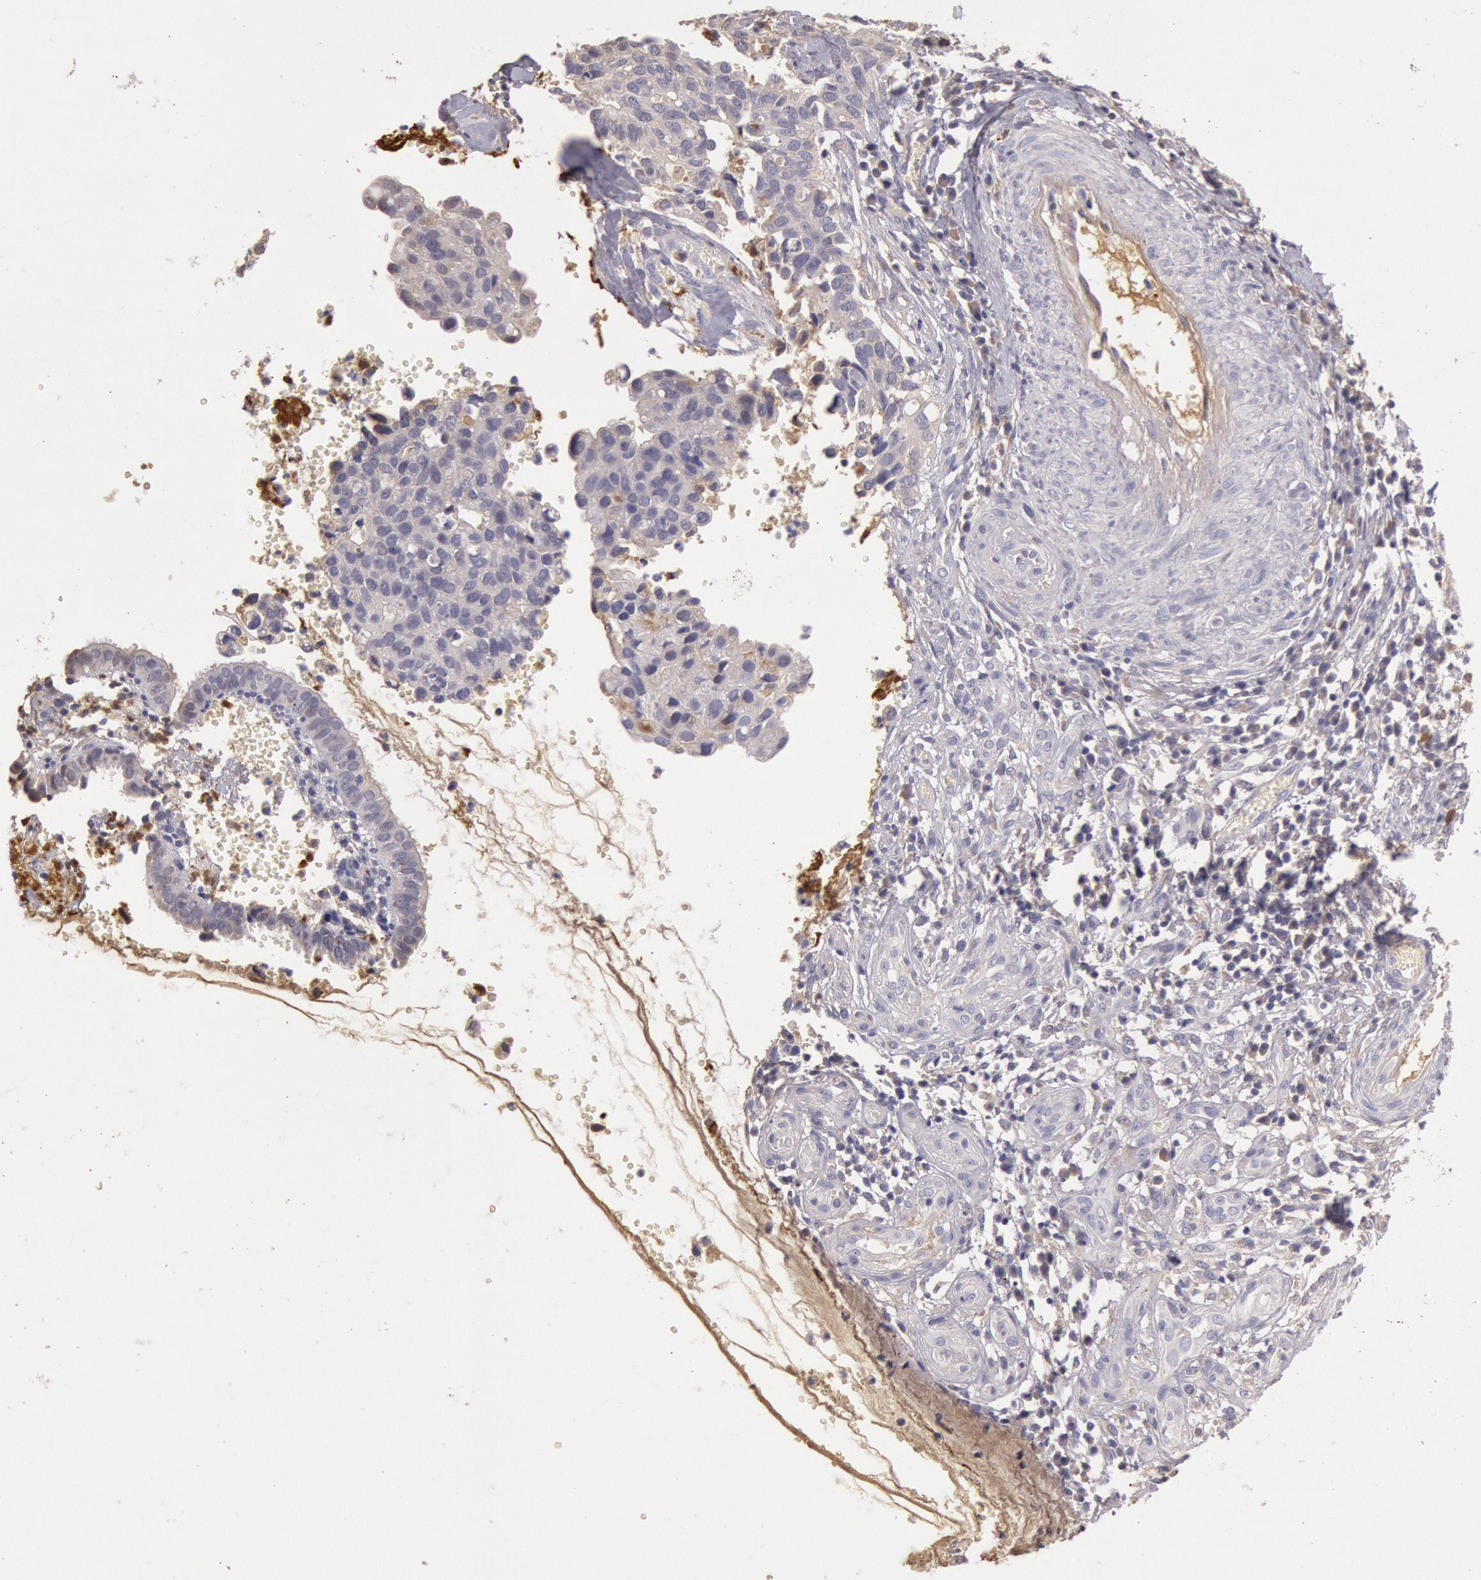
{"staining": {"intensity": "negative", "quantity": "none", "location": "none"}, "tissue": "cervical cancer", "cell_type": "Tumor cells", "image_type": "cancer", "snomed": [{"axis": "morphology", "description": "Normal tissue, NOS"}, {"axis": "morphology", "description": "Squamous cell carcinoma, NOS"}, {"axis": "topography", "description": "Cervix"}], "caption": "Immunohistochemistry (IHC) photomicrograph of neoplastic tissue: human cervical cancer stained with DAB (3,3'-diaminobenzidine) displays no significant protein staining in tumor cells.", "gene": "C1R", "patient": {"sex": "female", "age": 45}}